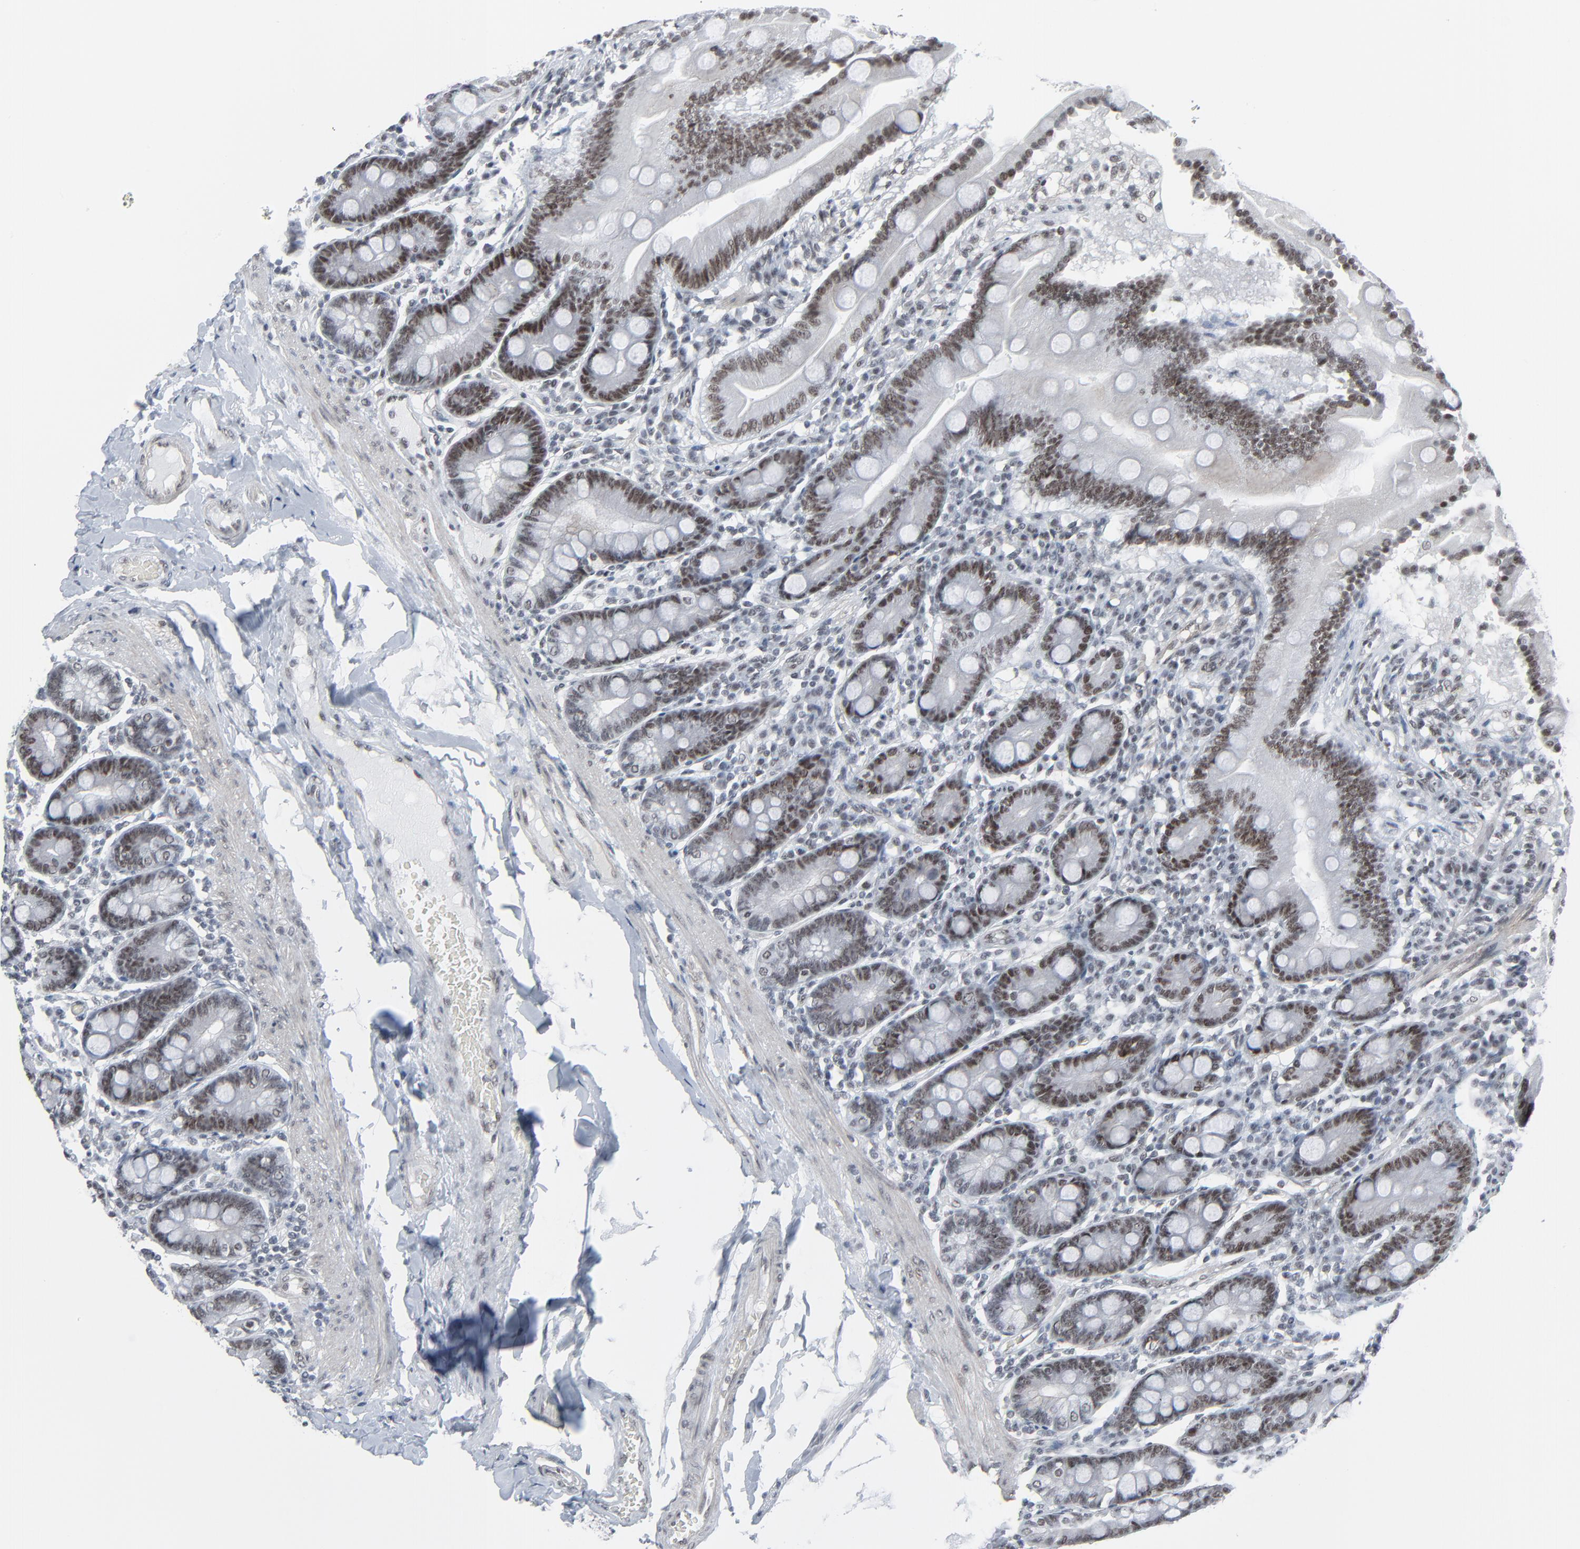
{"staining": {"intensity": "moderate", "quantity": ">75%", "location": "nuclear"}, "tissue": "duodenum", "cell_type": "Glandular cells", "image_type": "normal", "snomed": [{"axis": "morphology", "description": "Normal tissue, NOS"}, {"axis": "topography", "description": "Duodenum"}], "caption": "Immunohistochemistry (IHC) of benign human duodenum demonstrates medium levels of moderate nuclear staining in approximately >75% of glandular cells. The protein of interest is shown in brown color, while the nuclei are stained blue.", "gene": "FBXO28", "patient": {"sex": "male", "age": 50}}